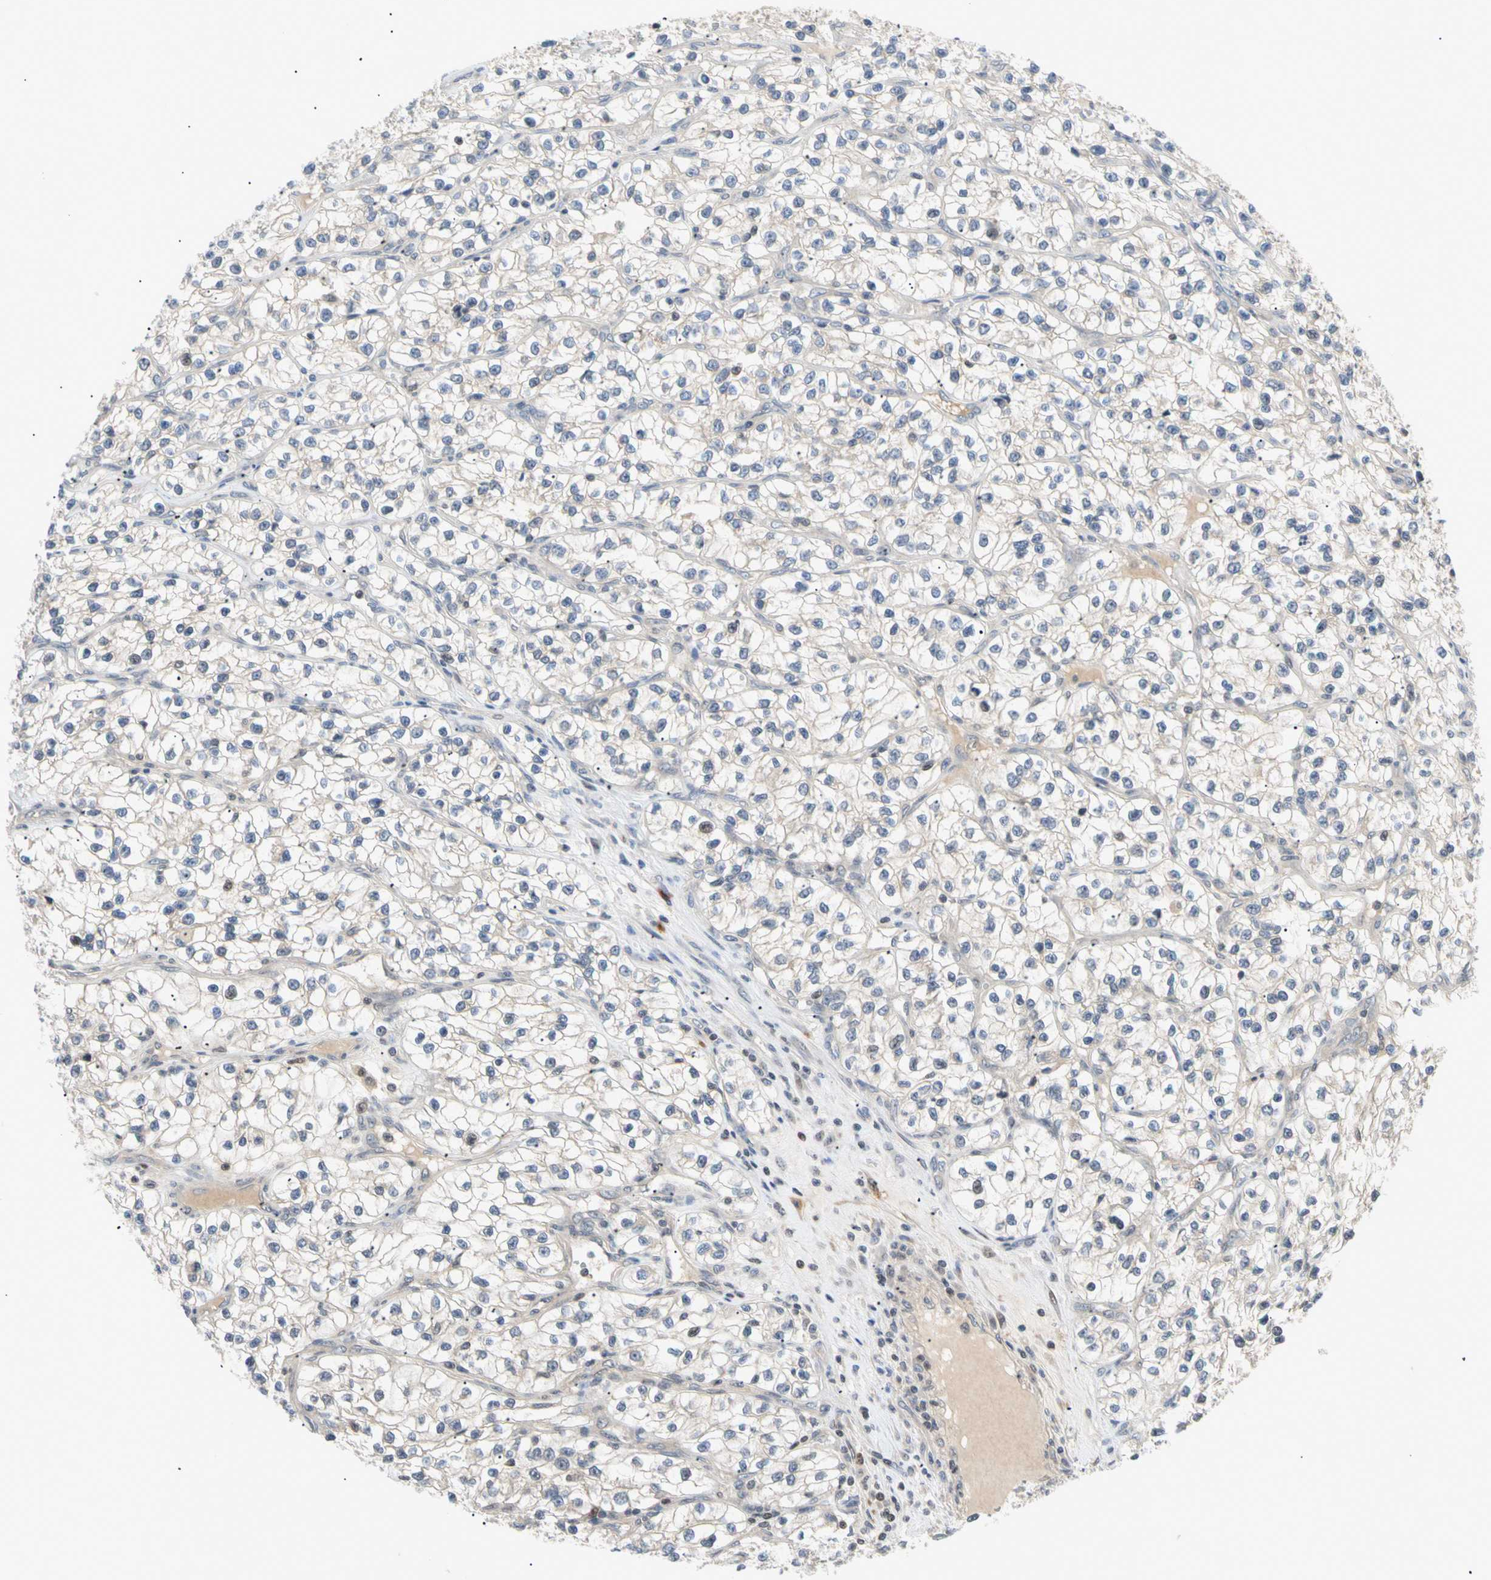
{"staining": {"intensity": "negative", "quantity": "none", "location": "none"}, "tissue": "renal cancer", "cell_type": "Tumor cells", "image_type": "cancer", "snomed": [{"axis": "morphology", "description": "Adenocarcinoma, NOS"}, {"axis": "topography", "description": "Kidney"}], "caption": "IHC image of neoplastic tissue: human renal cancer stained with DAB exhibits no significant protein staining in tumor cells.", "gene": "SEC23B", "patient": {"sex": "female", "age": 57}}